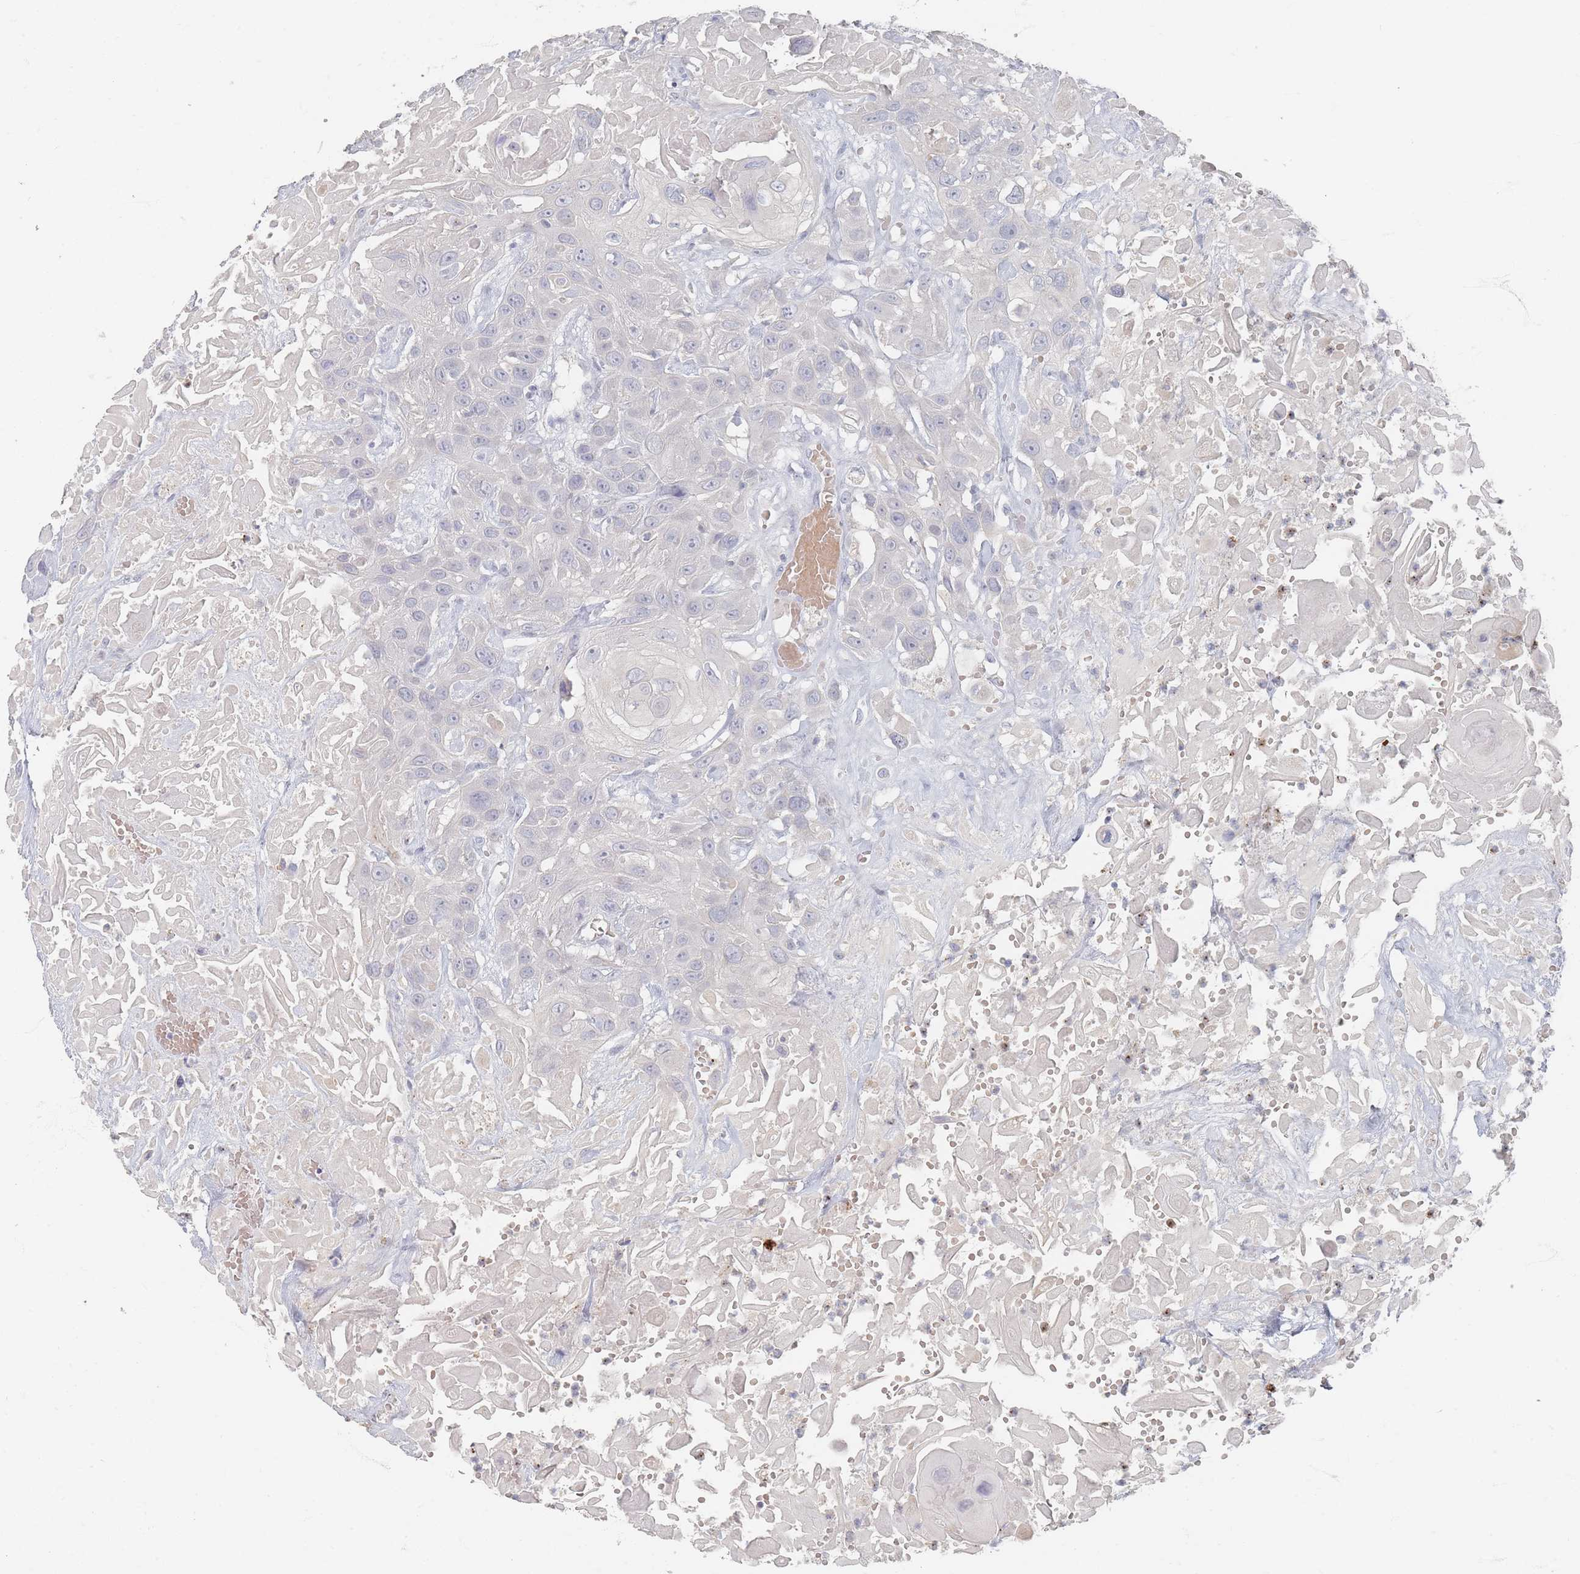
{"staining": {"intensity": "negative", "quantity": "none", "location": "none"}, "tissue": "head and neck cancer", "cell_type": "Tumor cells", "image_type": "cancer", "snomed": [{"axis": "morphology", "description": "Squamous cell carcinoma, NOS"}, {"axis": "topography", "description": "Head-Neck"}], "caption": "High power microscopy image of an immunohistochemistry (IHC) histopathology image of head and neck squamous cell carcinoma, revealing no significant positivity in tumor cells. (Stains: DAB (3,3'-diaminobenzidine) immunohistochemistry (IHC) with hematoxylin counter stain, Microscopy: brightfield microscopy at high magnification).", "gene": "HELZ2", "patient": {"sex": "male", "age": 81}}